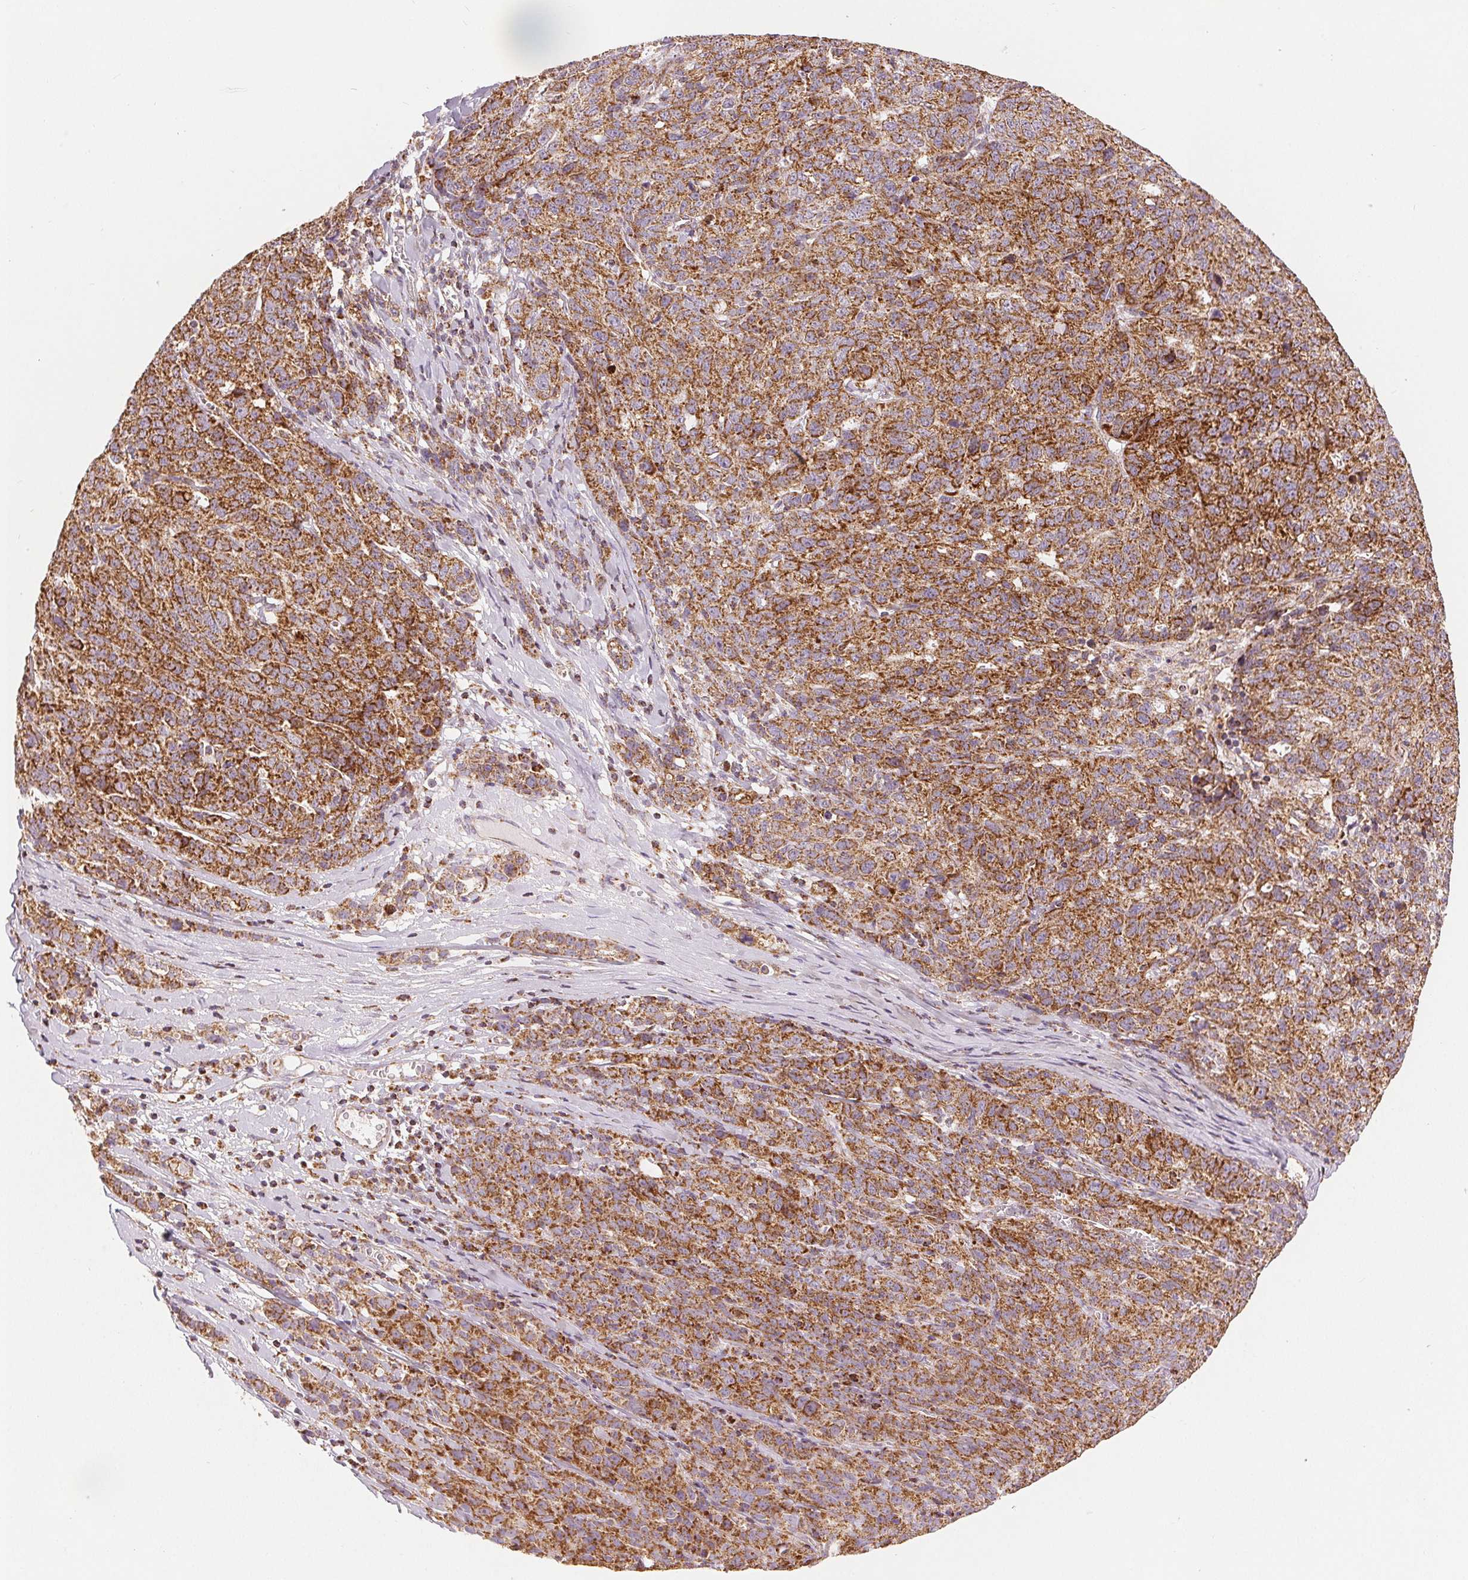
{"staining": {"intensity": "strong", "quantity": ">75%", "location": "cytoplasmic/membranous"}, "tissue": "ovarian cancer", "cell_type": "Tumor cells", "image_type": "cancer", "snomed": [{"axis": "morphology", "description": "Cystadenocarcinoma, serous, NOS"}, {"axis": "topography", "description": "Ovary"}], "caption": "Tumor cells reveal high levels of strong cytoplasmic/membranous staining in approximately >75% of cells in ovarian cancer (serous cystadenocarcinoma). (DAB = brown stain, brightfield microscopy at high magnification).", "gene": "SDHB", "patient": {"sex": "female", "age": 71}}